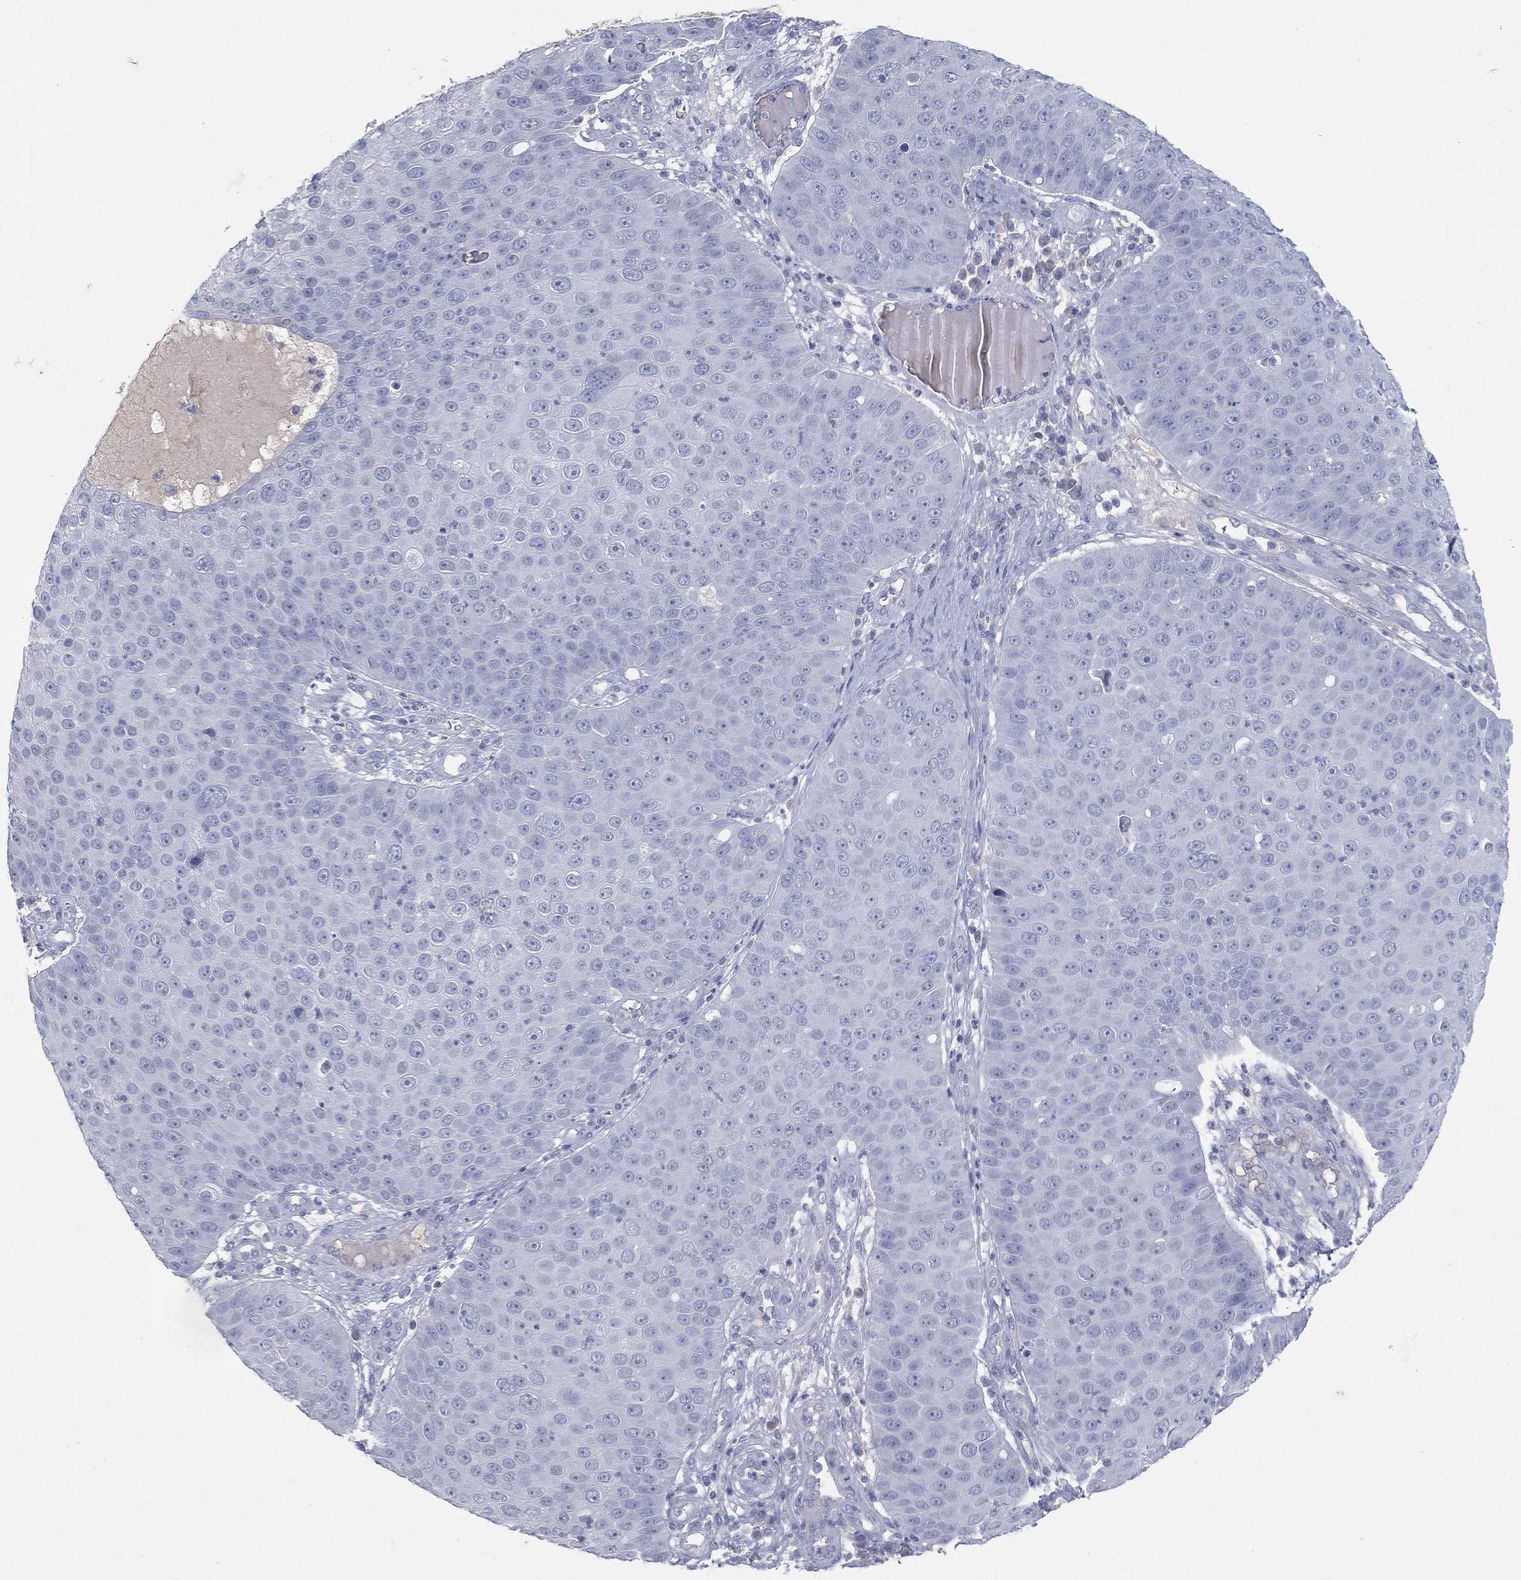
{"staining": {"intensity": "negative", "quantity": "none", "location": "none"}, "tissue": "skin cancer", "cell_type": "Tumor cells", "image_type": "cancer", "snomed": [{"axis": "morphology", "description": "Squamous cell carcinoma, NOS"}, {"axis": "topography", "description": "Skin"}], "caption": "The image reveals no staining of tumor cells in skin cancer. Nuclei are stained in blue.", "gene": "CPT1B", "patient": {"sex": "male", "age": 71}}